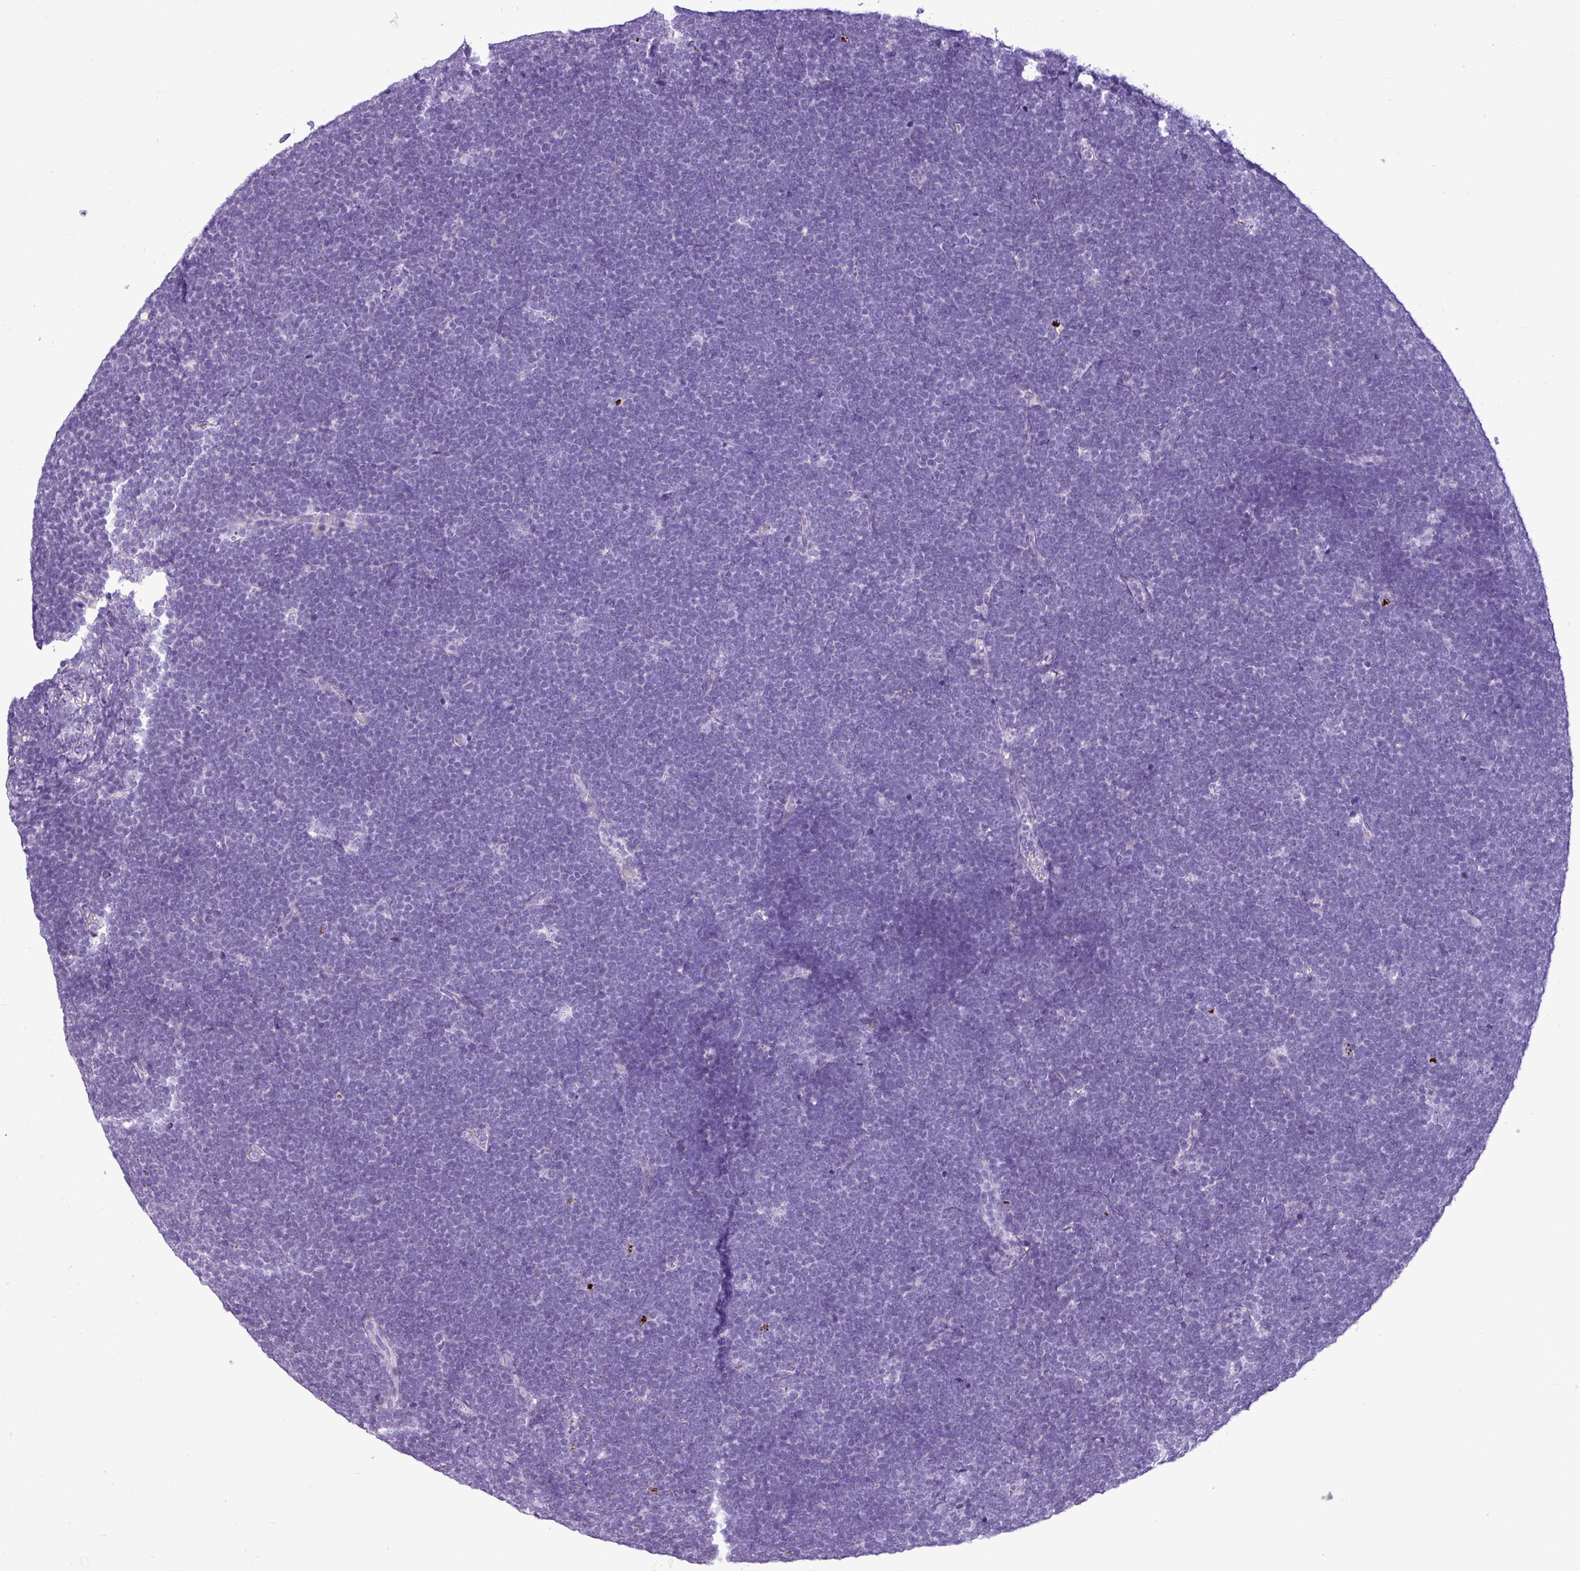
{"staining": {"intensity": "negative", "quantity": "none", "location": "none"}, "tissue": "lymphoma", "cell_type": "Tumor cells", "image_type": "cancer", "snomed": [{"axis": "morphology", "description": "Malignant lymphoma, non-Hodgkin's type, High grade"}, {"axis": "topography", "description": "Lymph node"}], "caption": "Immunohistochemical staining of malignant lymphoma, non-Hodgkin's type (high-grade) reveals no significant expression in tumor cells.", "gene": "IL17A", "patient": {"sex": "male", "age": 13}}